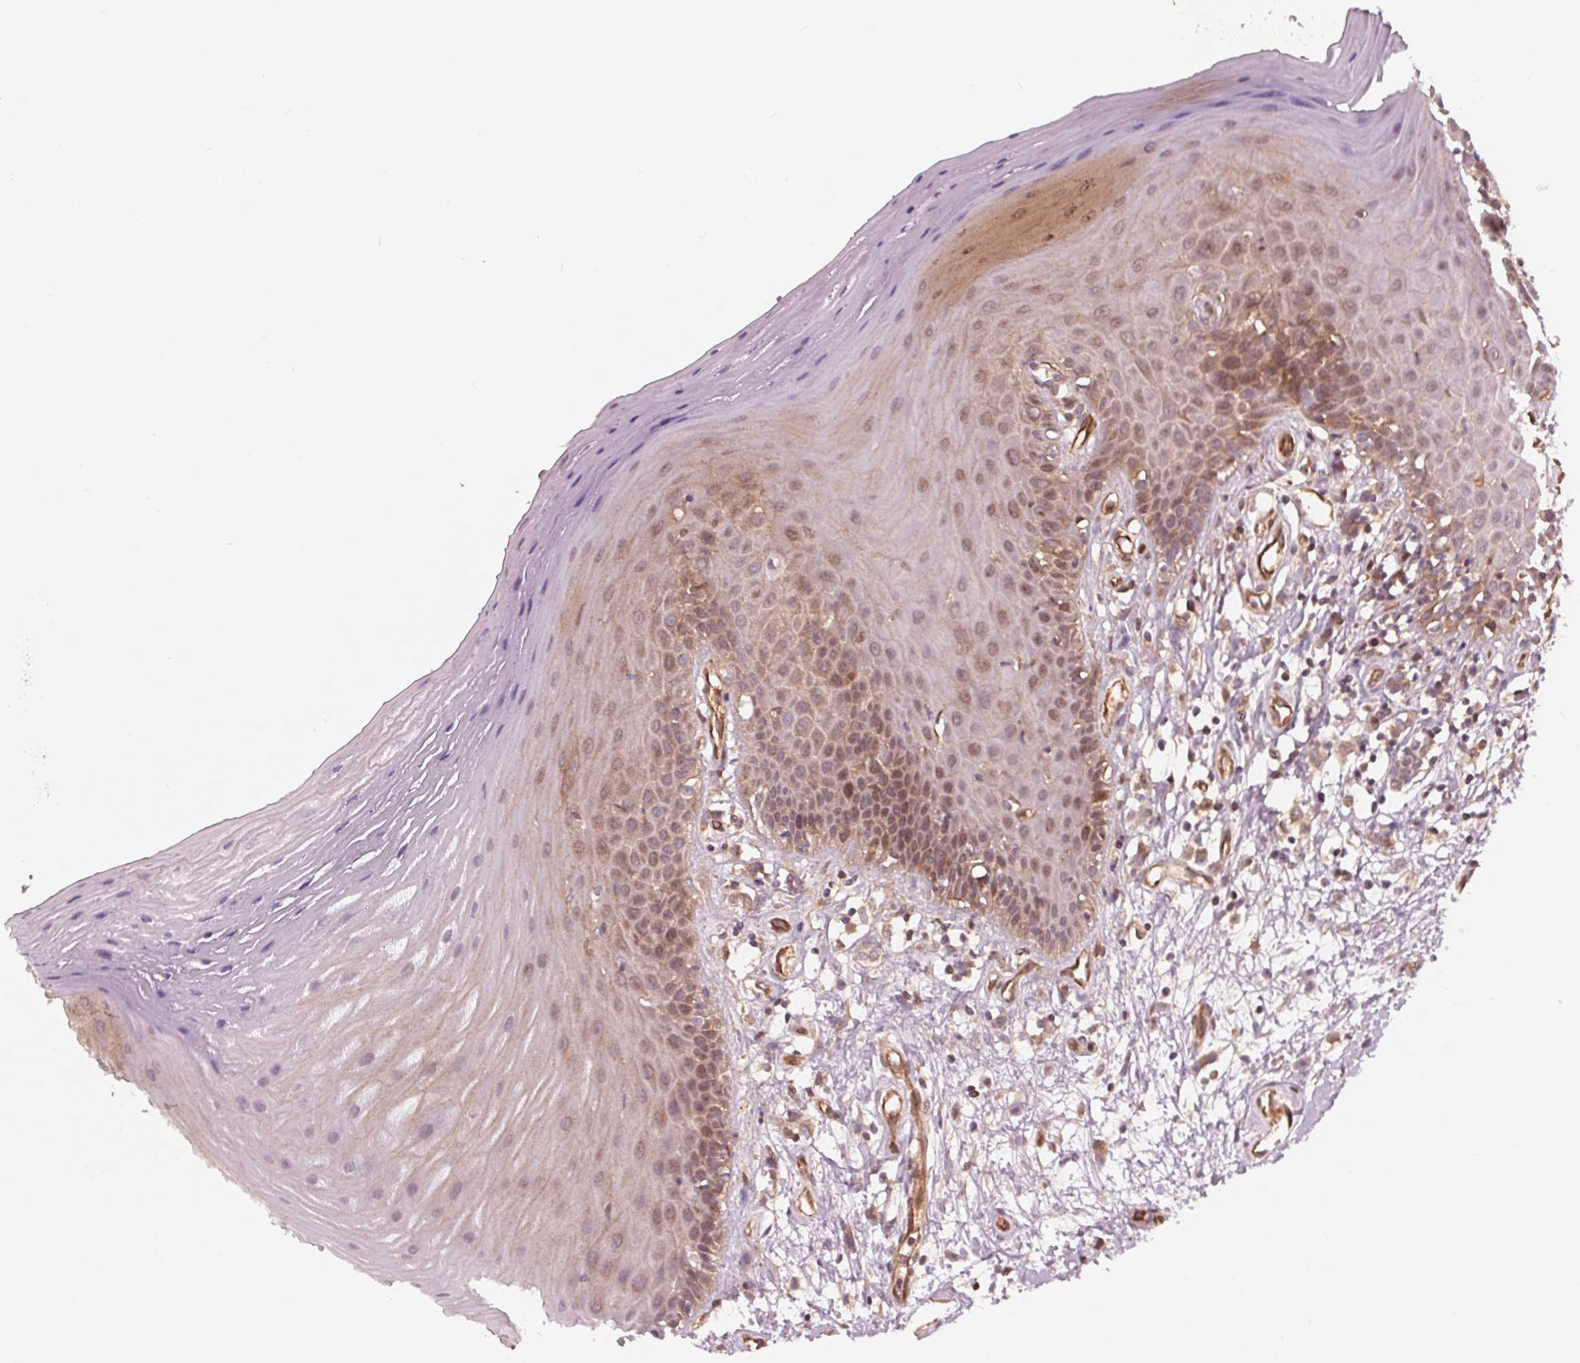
{"staining": {"intensity": "moderate", "quantity": ">75%", "location": "cytoplasmic/membranous"}, "tissue": "oral mucosa", "cell_type": "Squamous epithelial cells", "image_type": "normal", "snomed": [{"axis": "morphology", "description": "Normal tissue, NOS"}, {"axis": "morphology", "description": "Normal morphology"}, {"axis": "topography", "description": "Oral tissue"}], "caption": "Human oral mucosa stained for a protein (brown) demonstrates moderate cytoplasmic/membranous positive expression in approximately >75% of squamous epithelial cells.", "gene": "TXNIP", "patient": {"sex": "female", "age": 76}}